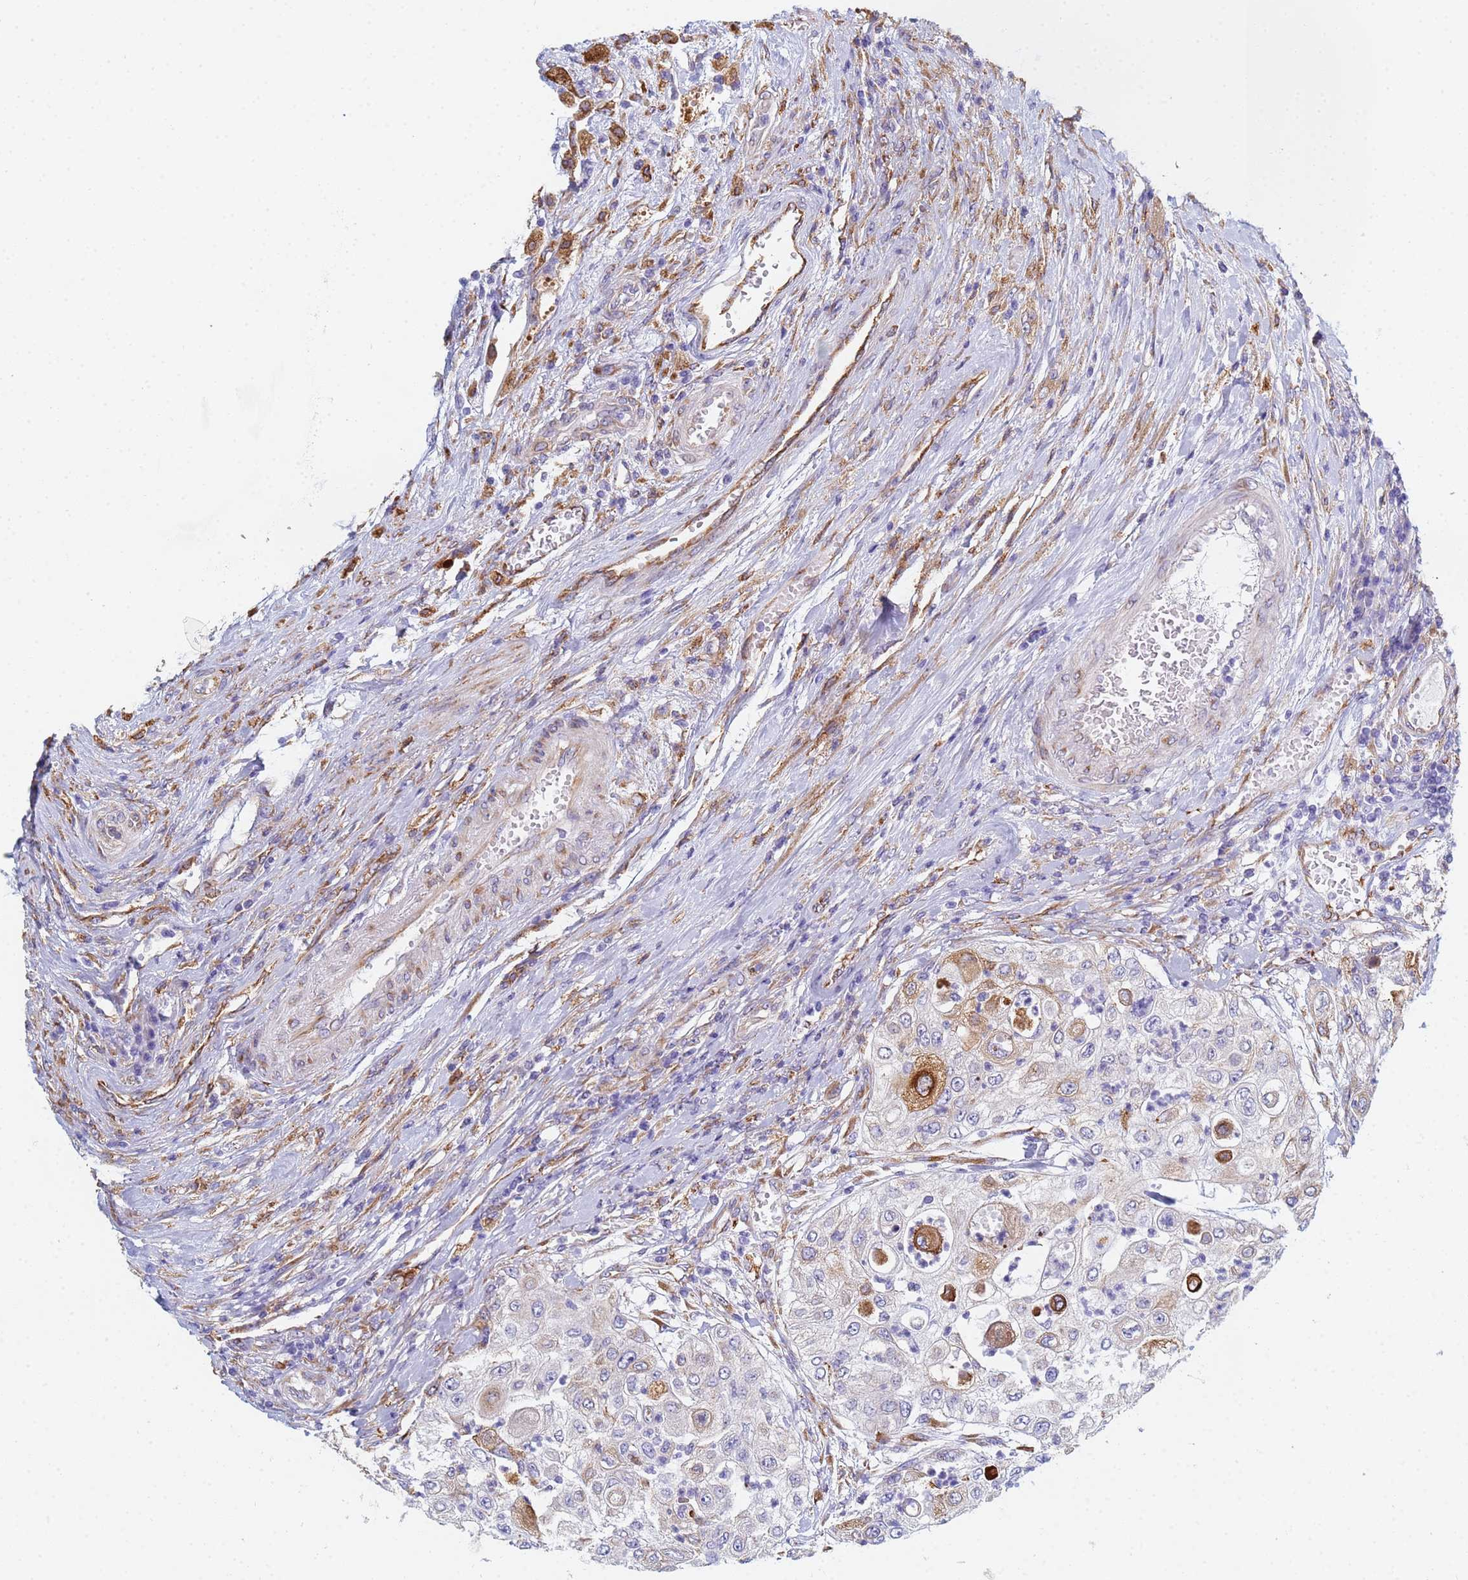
{"staining": {"intensity": "moderate", "quantity": "<25%", "location": "cytoplasmic/membranous"}, "tissue": "urothelial cancer", "cell_type": "Tumor cells", "image_type": "cancer", "snomed": [{"axis": "morphology", "description": "Urothelial carcinoma, High grade"}, {"axis": "topography", "description": "Urinary bladder"}], "caption": "Urothelial cancer stained with DAB (3,3'-diaminobenzidine) immunohistochemistry displays low levels of moderate cytoplasmic/membranous staining in about <25% of tumor cells.", "gene": "GDAP2", "patient": {"sex": "female", "age": 79}}